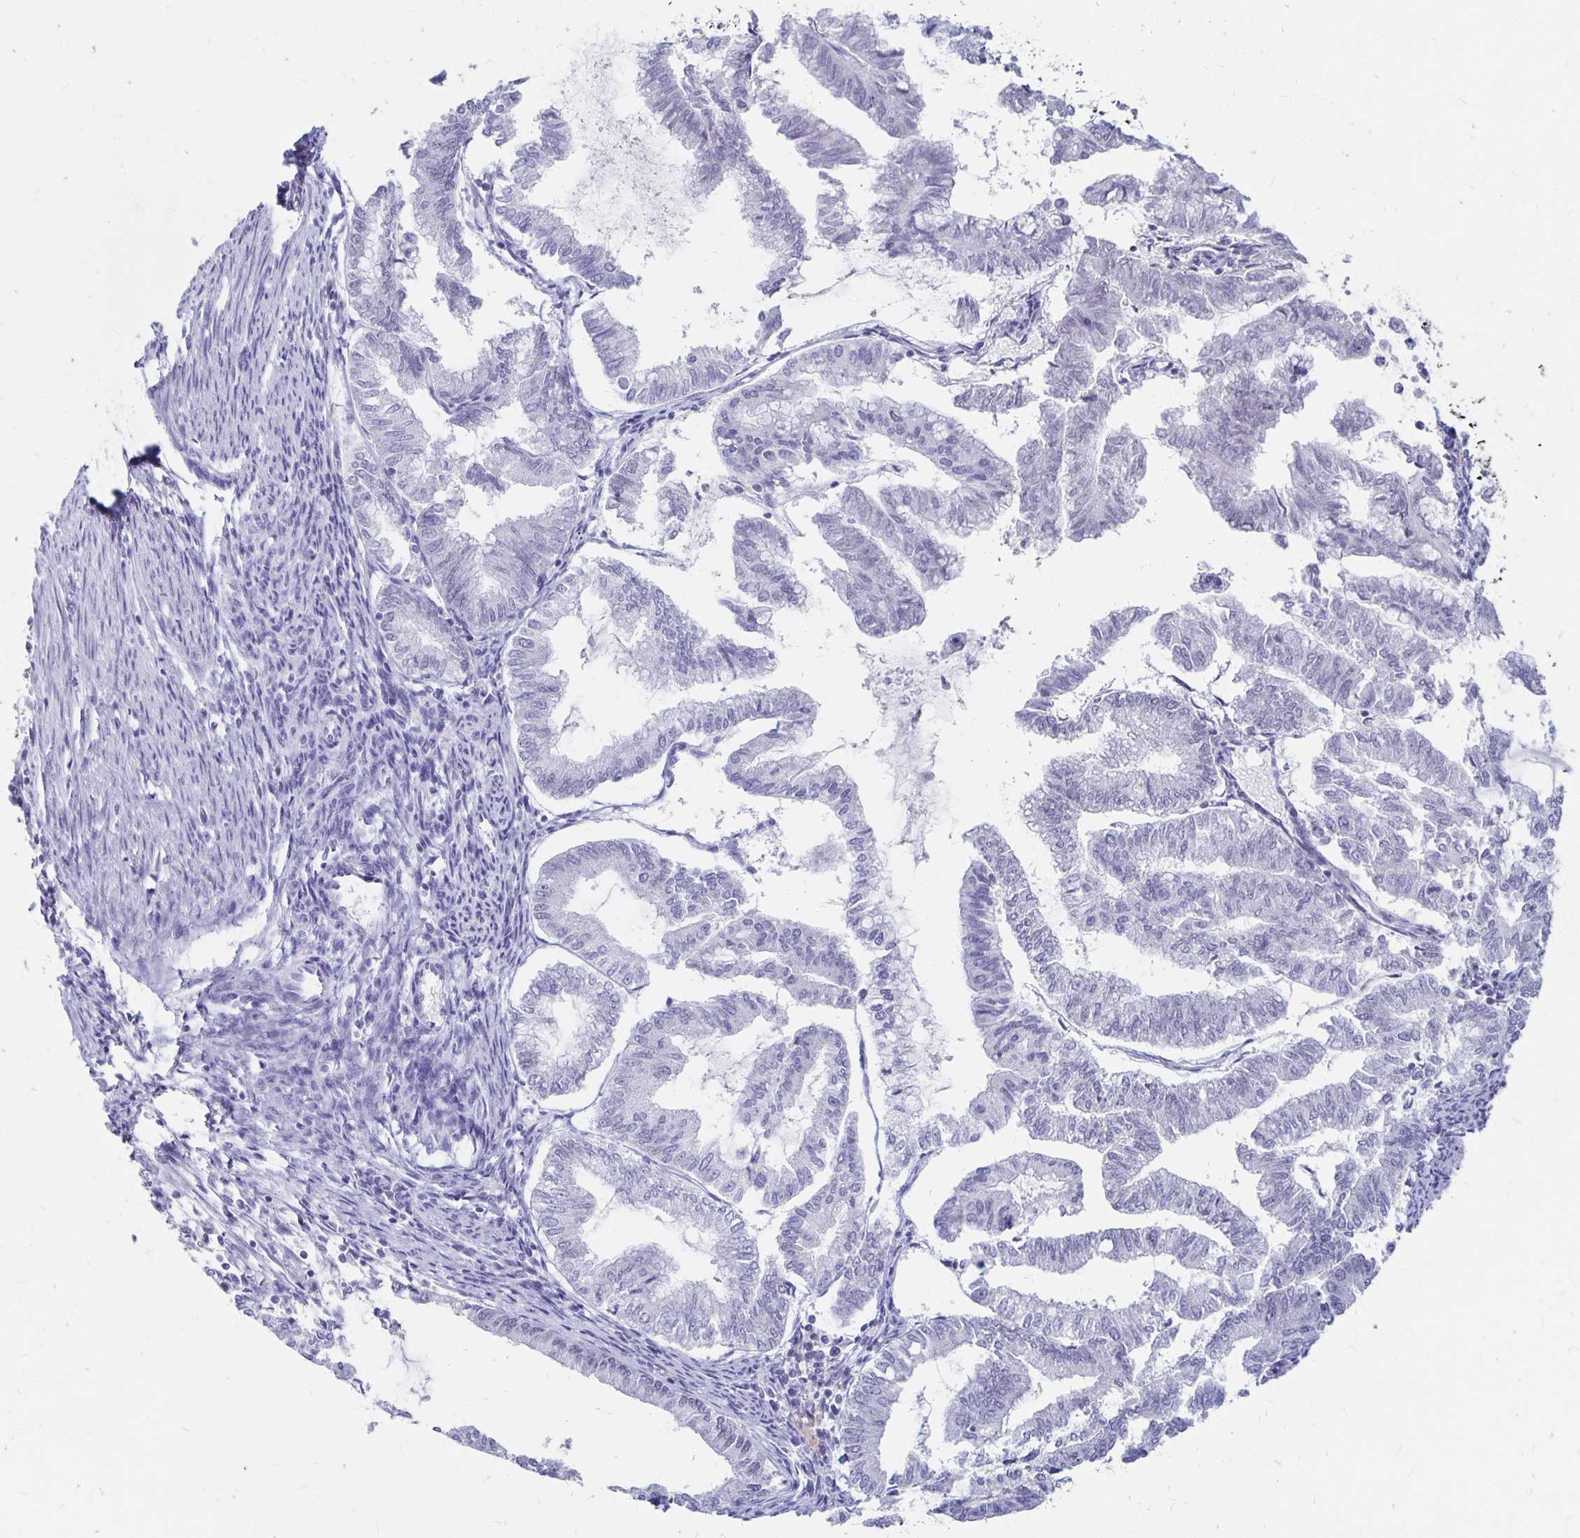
{"staining": {"intensity": "negative", "quantity": "none", "location": "none"}, "tissue": "endometrial cancer", "cell_type": "Tumor cells", "image_type": "cancer", "snomed": [{"axis": "morphology", "description": "Adenocarcinoma, NOS"}, {"axis": "topography", "description": "Endometrium"}], "caption": "The micrograph shows no significant positivity in tumor cells of endometrial cancer.", "gene": "SYT2", "patient": {"sex": "female", "age": 79}}